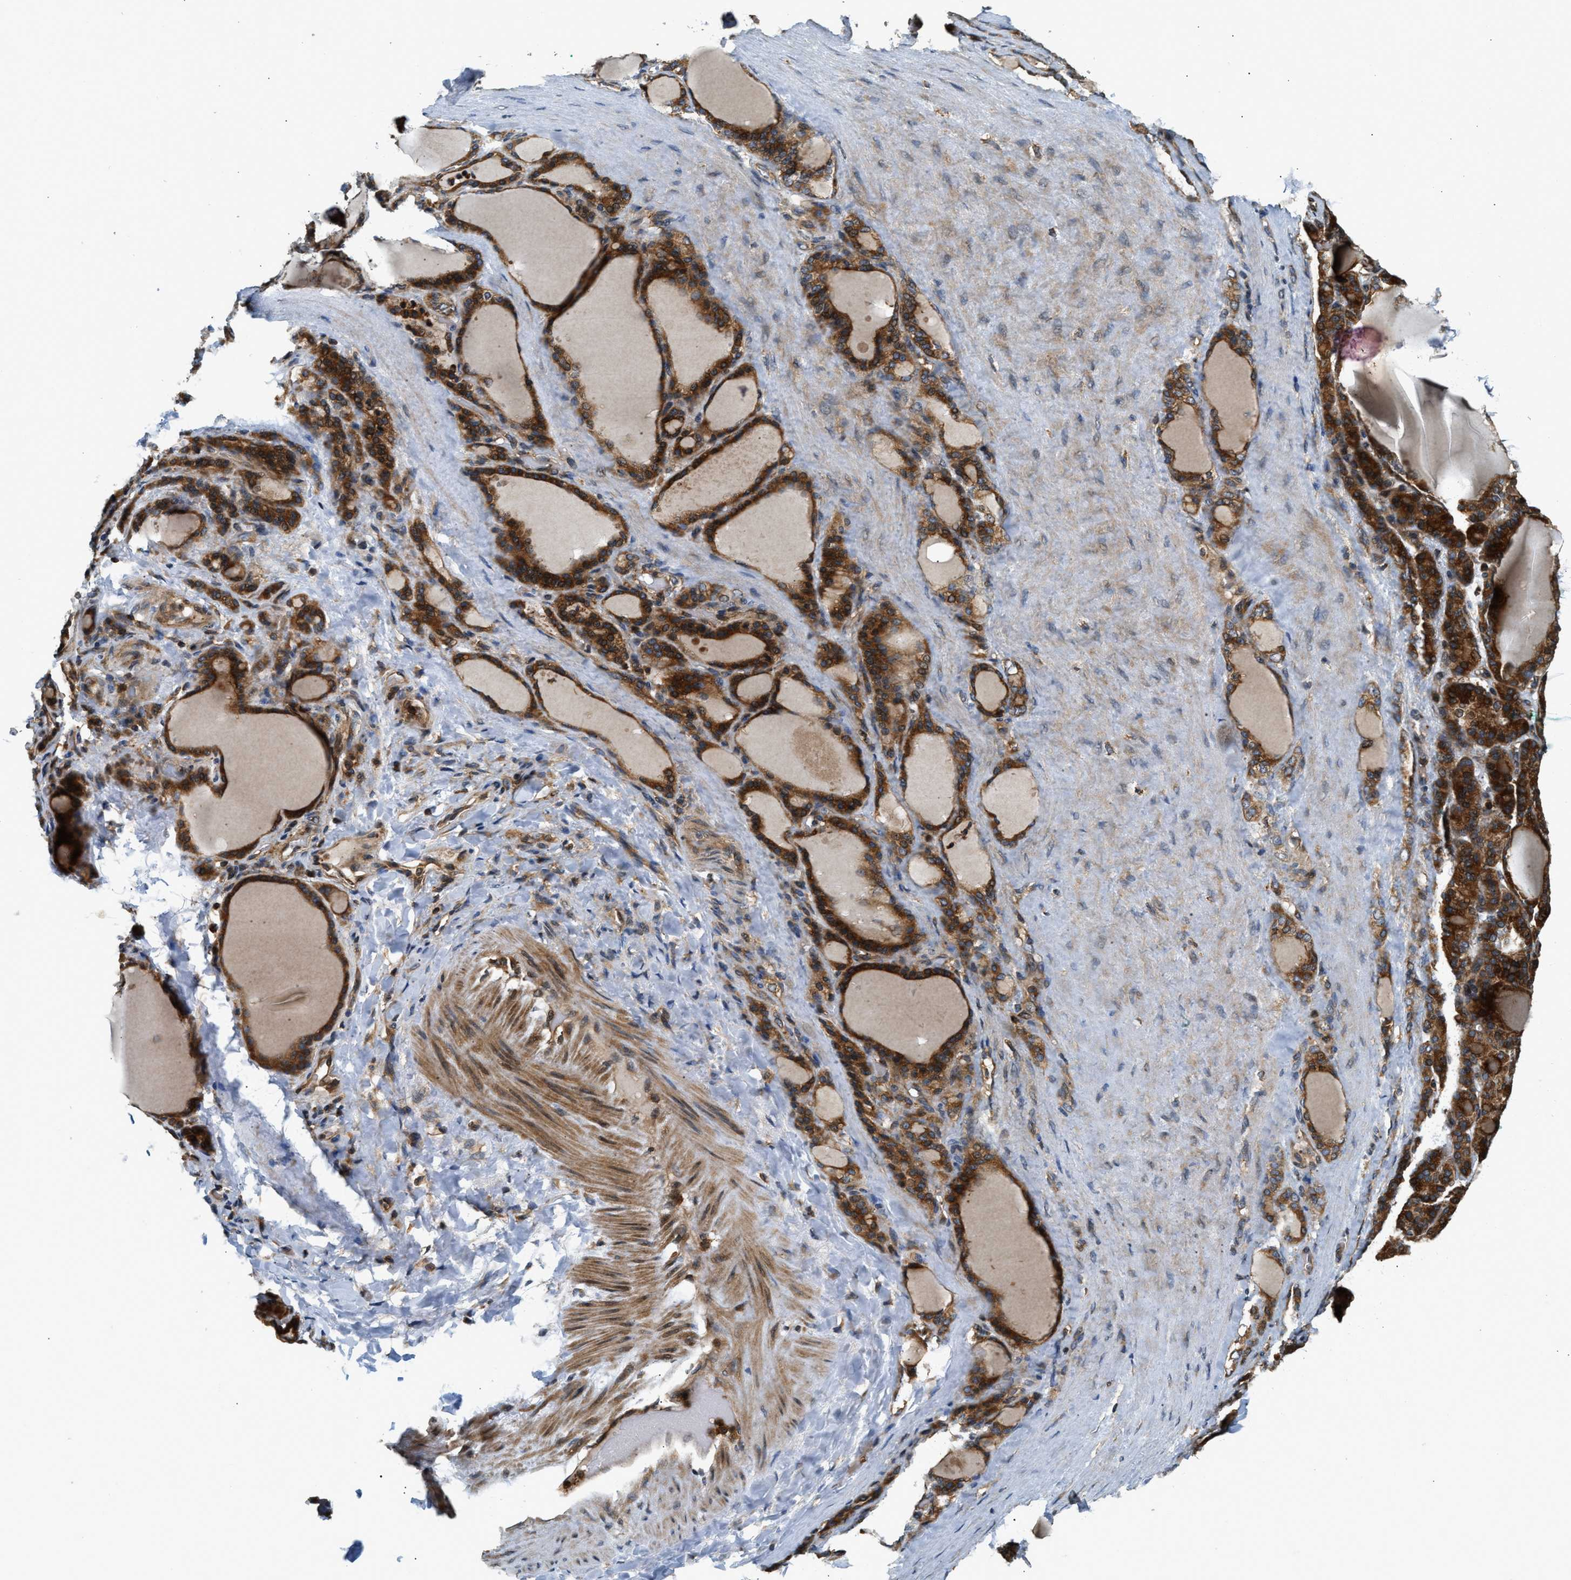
{"staining": {"intensity": "strong", "quantity": ">75%", "location": "cytoplasmic/membranous"}, "tissue": "thyroid gland", "cell_type": "Glandular cells", "image_type": "normal", "snomed": [{"axis": "morphology", "description": "Normal tissue, NOS"}, {"axis": "topography", "description": "Thyroid gland"}], "caption": "This image exhibits immunohistochemistry (IHC) staining of benign thyroid gland, with high strong cytoplasmic/membranous positivity in approximately >75% of glandular cells.", "gene": "SNX5", "patient": {"sex": "female", "age": 28}}